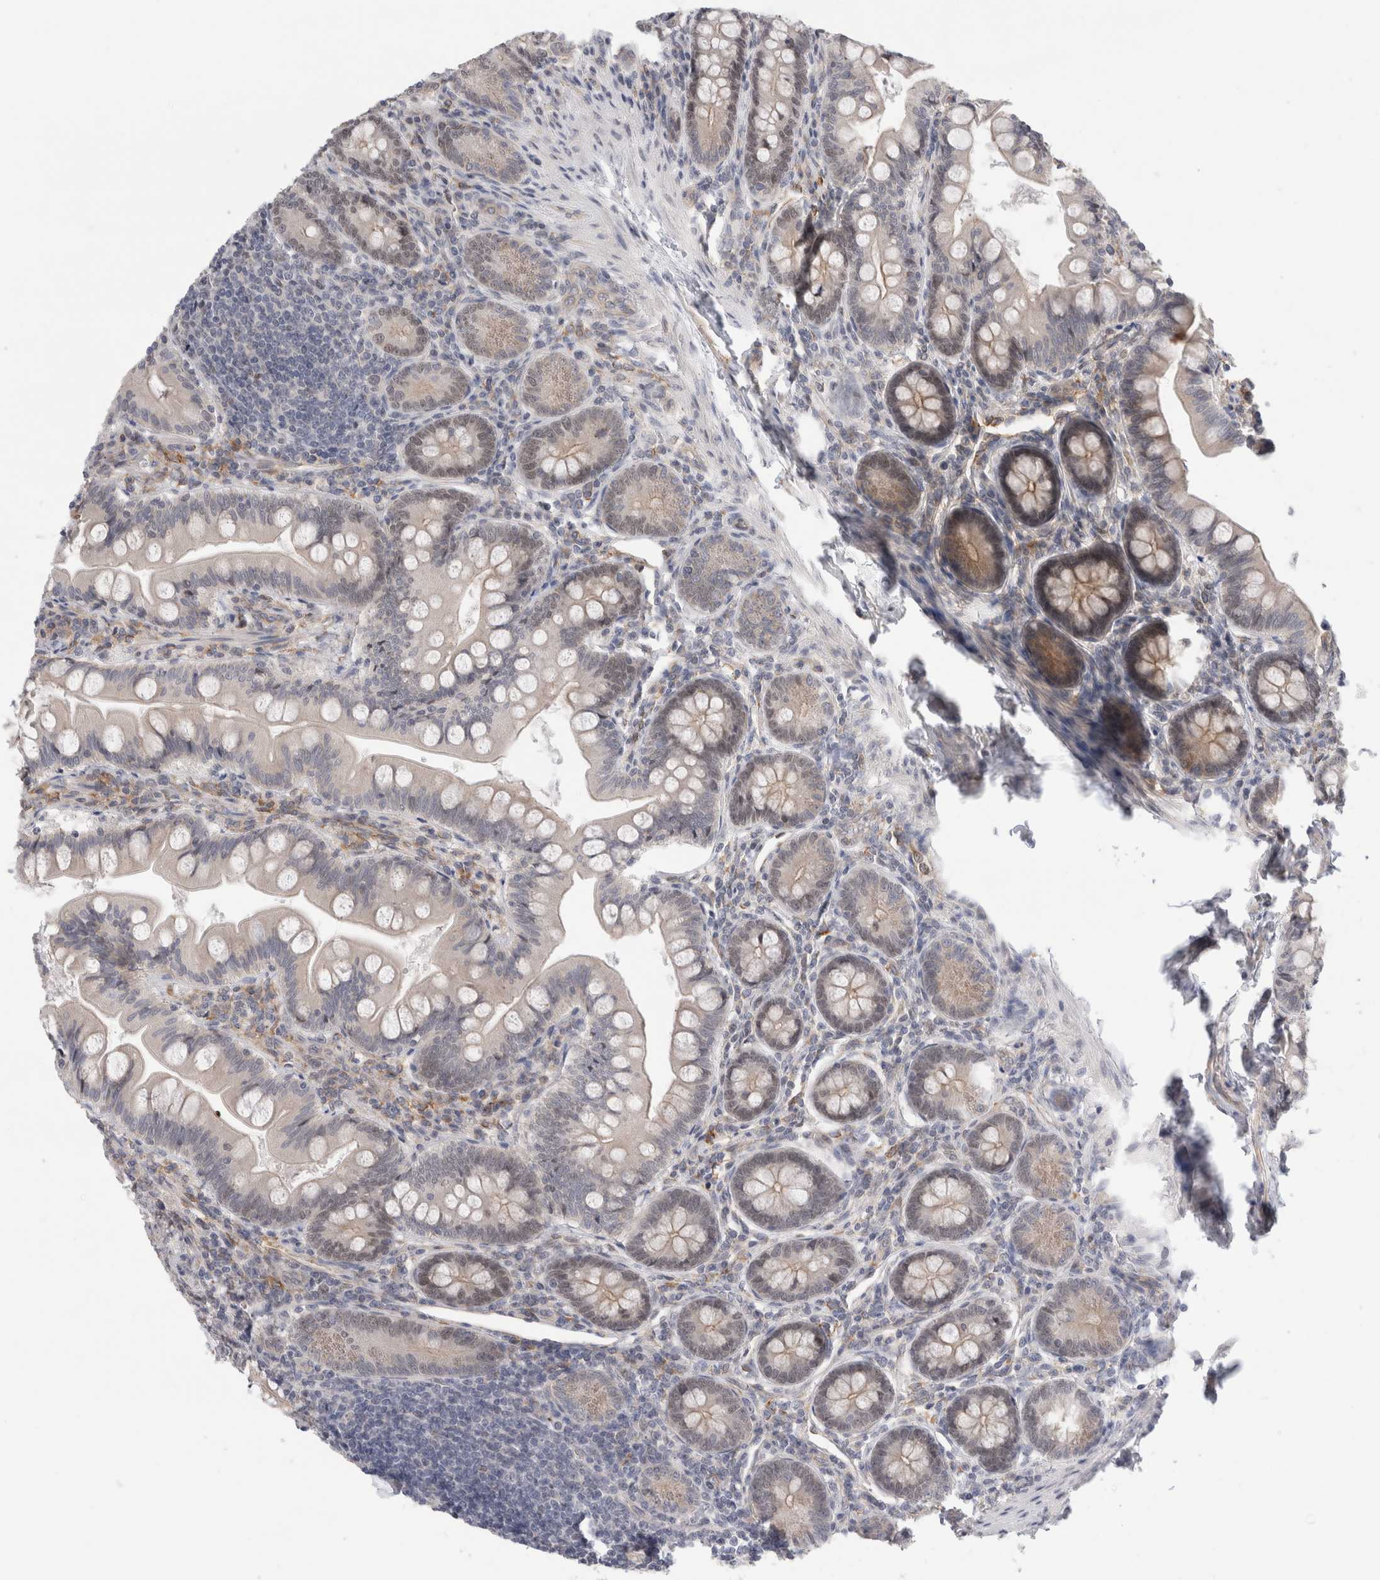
{"staining": {"intensity": "weak", "quantity": "<25%", "location": "cytoplasmic/membranous"}, "tissue": "small intestine", "cell_type": "Glandular cells", "image_type": "normal", "snomed": [{"axis": "morphology", "description": "Normal tissue, NOS"}, {"axis": "topography", "description": "Small intestine"}], "caption": "Immunohistochemistry (IHC) image of unremarkable small intestine: small intestine stained with DAB demonstrates no significant protein staining in glandular cells.", "gene": "SYTL5", "patient": {"sex": "male", "age": 7}}